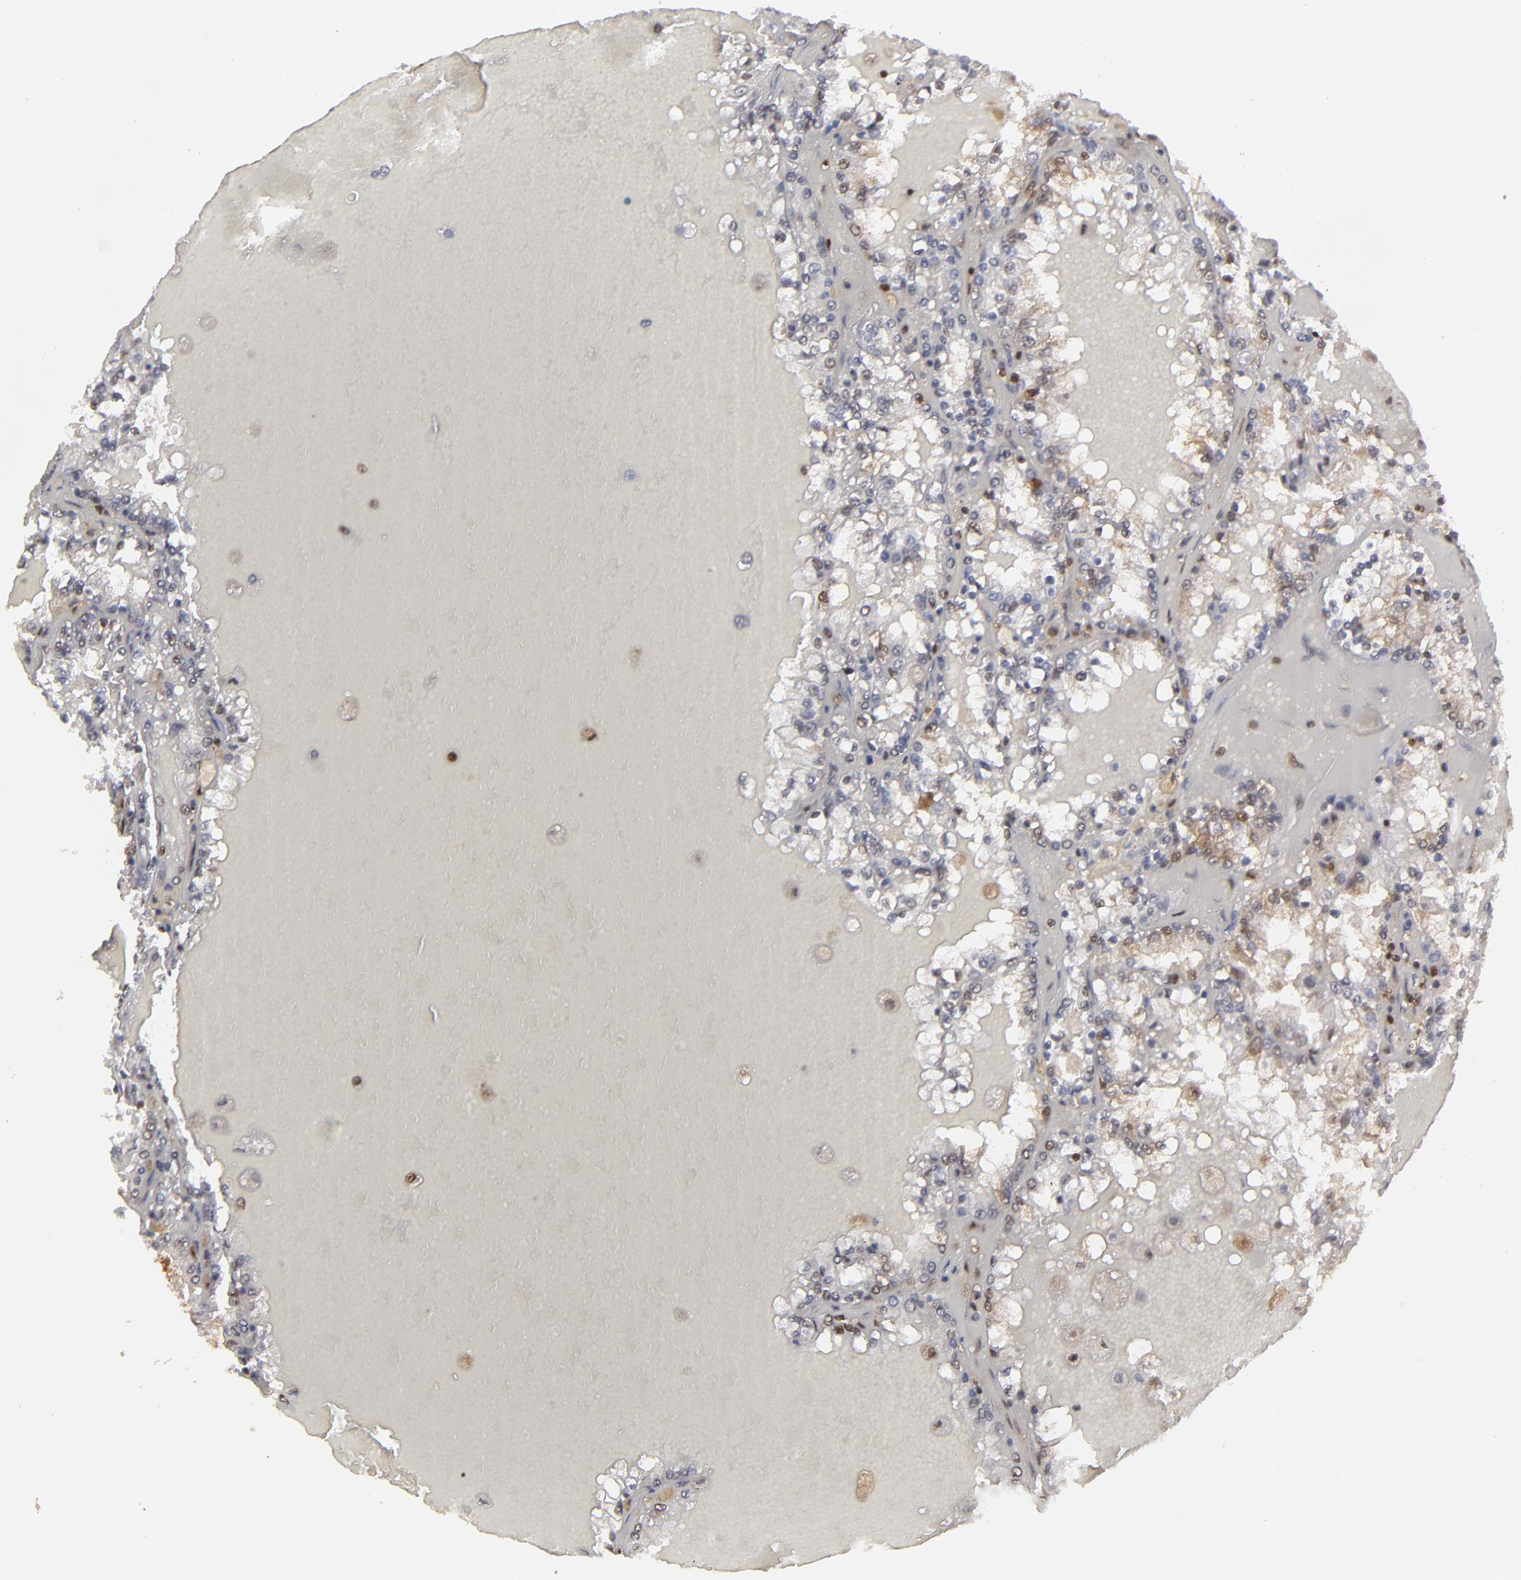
{"staining": {"intensity": "weak", "quantity": "25%-75%", "location": "cytoplasmic/membranous,nuclear"}, "tissue": "renal cancer", "cell_type": "Tumor cells", "image_type": "cancer", "snomed": [{"axis": "morphology", "description": "Adenocarcinoma, NOS"}, {"axis": "topography", "description": "Kidney"}], "caption": "Renal cancer (adenocarcinoma) was stained to show a protein in brown. There is low levels of weak cytoplasmic/membranous and nuclear positivity in about 25%-75% of tumor cells. Nuclei are stained in blue.", "gene": "GSR", "patient": {"sex": "female", "age": 56}}